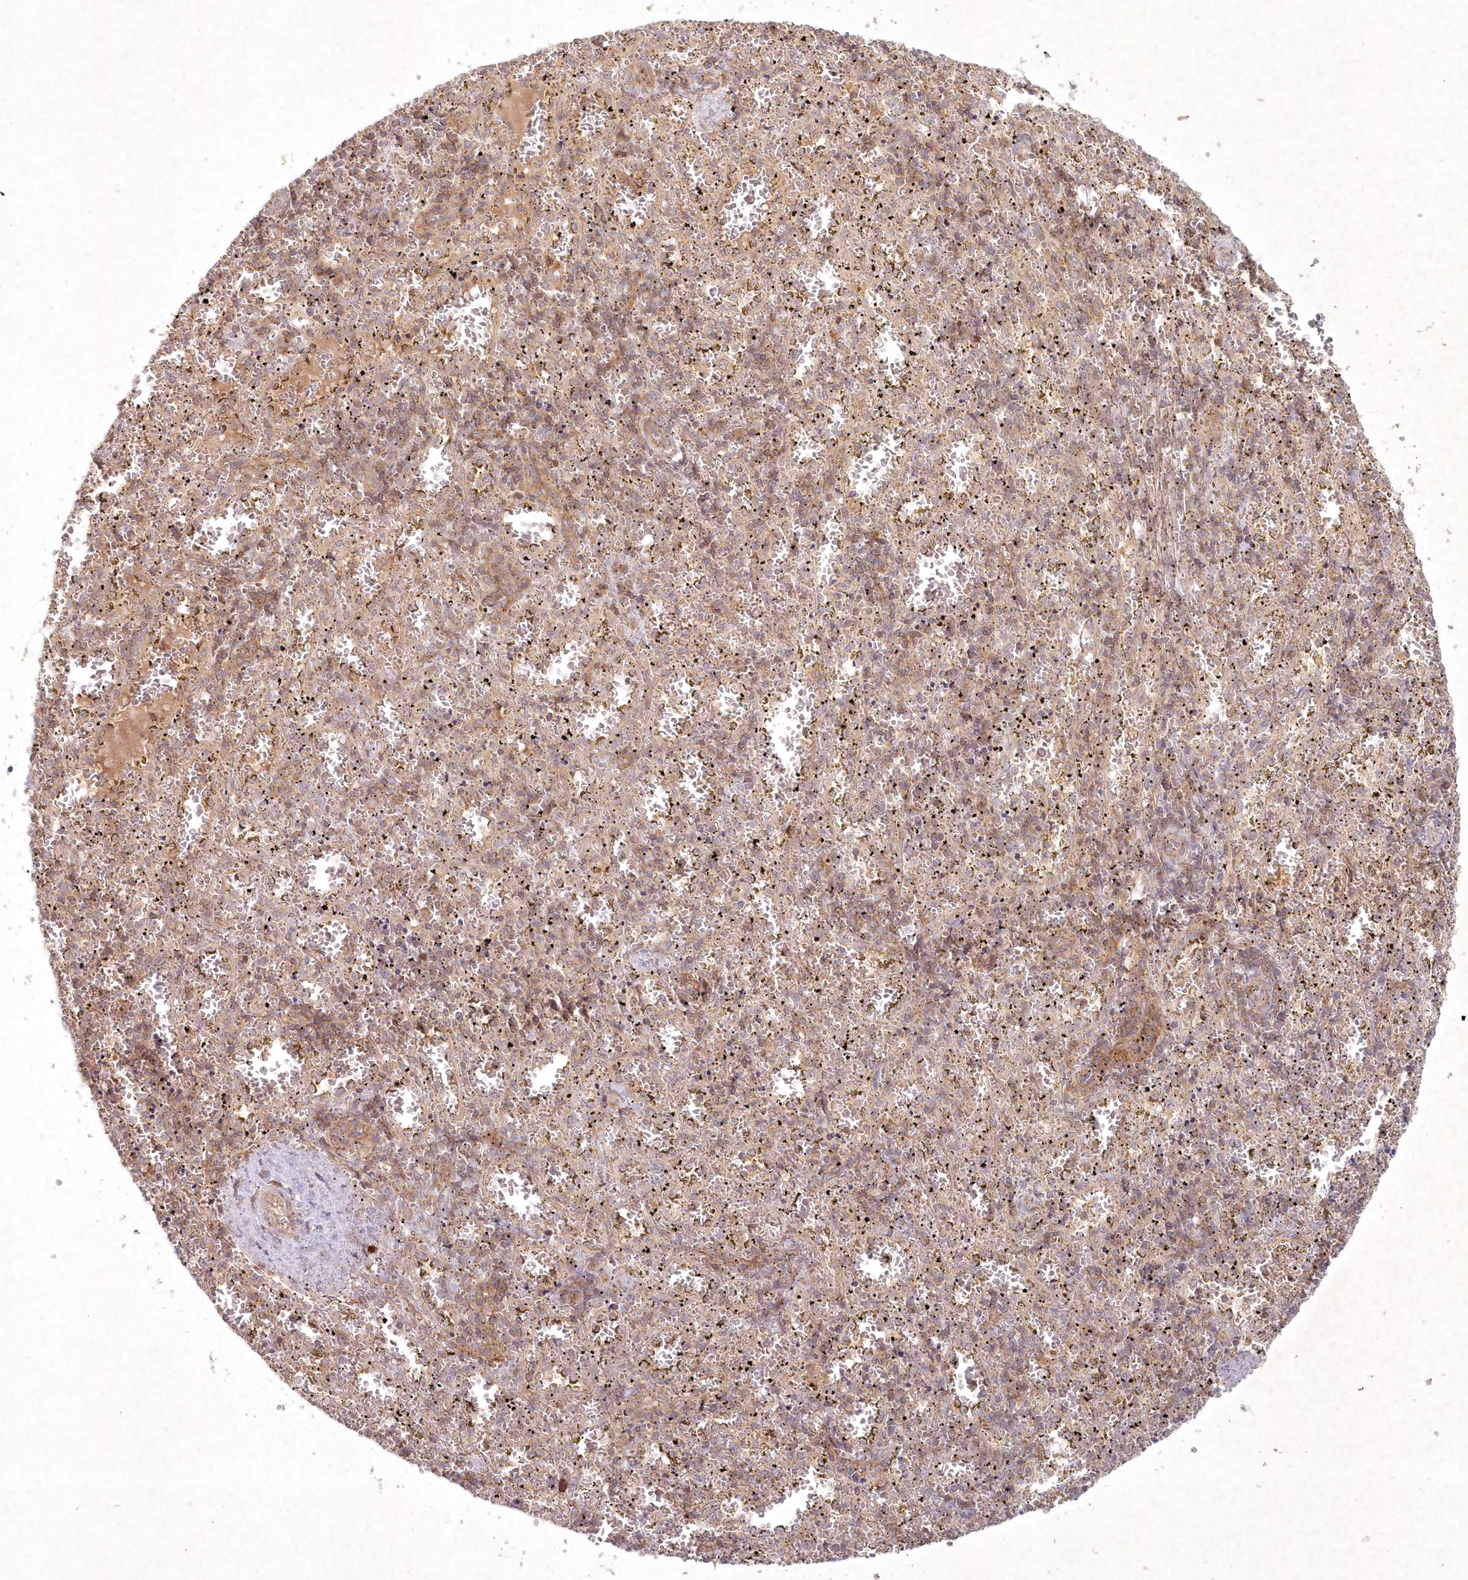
{"staining": {"intensity": "moderate", "quantity": "<25%", "location": "cytoplasmic/membranous"}, "tissue": "spleen", "cell_type": "Cells in red pulp", "image_type": "normal", "snomed": [{"axis": "morphology", "description": "Normal tissue, NOS"}, {"axis": "topography", "description": "Spleen"}], "caption": "Immunohistochemistry (DAB) staining of benign human spleen demonstrates moderate cytoplasmic/membranous protein staining in about <25% of cells in red pulp. (DAB (3,3'-diaminobenzidine) IHC, brown staining for protein, blue staining for nuclei).", "gene": "TOGARAM2", "patient": {"sex": "male", "age": 11}}